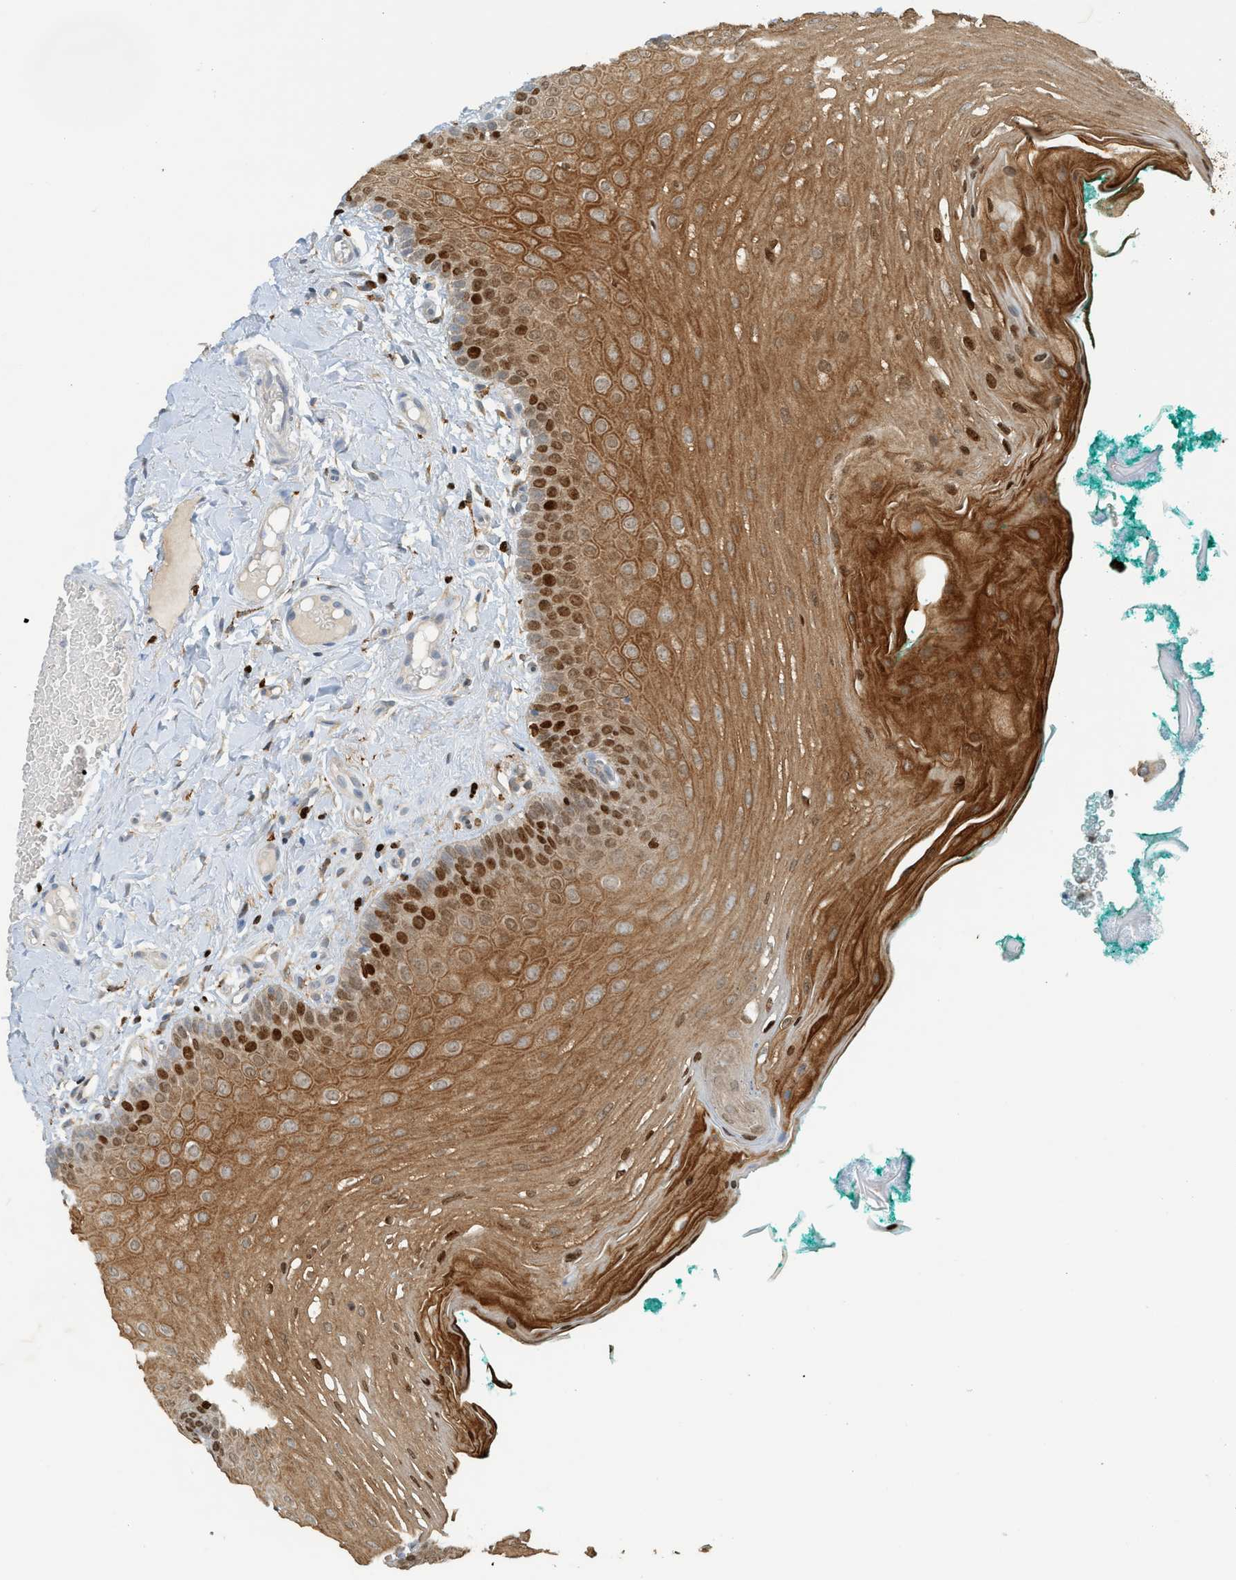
{"staining": {"intensity": "strong", "quantity": ">75%", "location": "cytoplasmic/membranous,nuclear"}, "tissue": "oral mucosa", "cell_type": "Squamous epithelial cells", "image_type": "normal", "snomed": [{"axis": "morphology", "description": "Normal tissue, NOS"}, {"axis": "topography", "description": "Oral tissue"}], "caption": "DAB immunohistochemical staining of benign human oral mucosa displays strong cytoplasmic/membranous,nuclear protein expression in approximately >75% of squamous epithelial cells. The protein of interest is shown in brown color, while the nuclei are stained blue.", "gene": "SH3D19", "patient": {"sex": "male", "age": 58}}